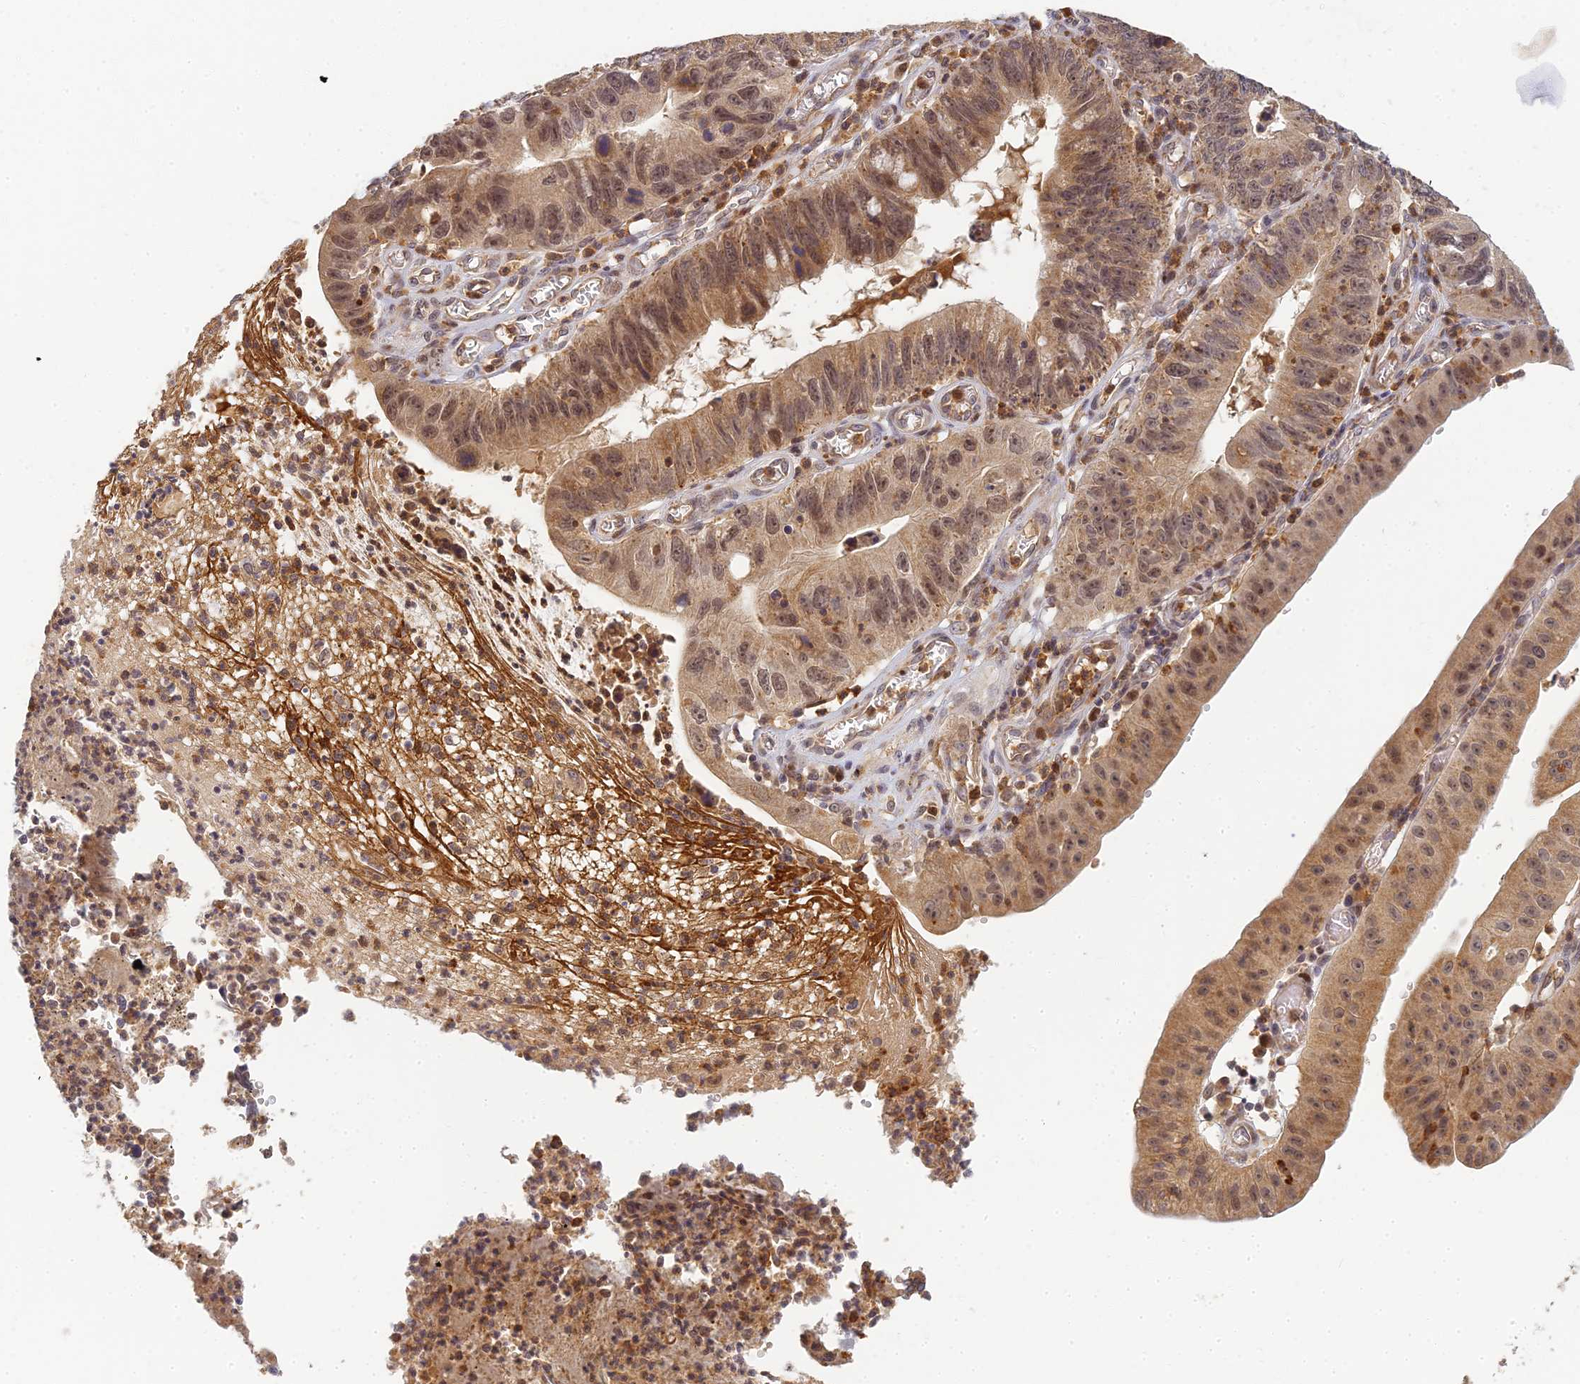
{"staining": {"intensity": "moderate", "quantity": ">75%", "location": "cytoplasmic/membranous,nuclear"}, "tissue": "stomach cancer", "cell_type": "Tumor cells", "image_type": "cancer", "snomed": [{"axis": "morphology", "description": "Adenocarcinoma, NOS"}, {"axis": "topography", "description": "Stomach"}], "caption": "IHC (DAB) staining of stomach cancer (adenocarcinoma) reveals moderate cytoplasmic/membranous and nuclear protein staining in about >75% of tumor cells.", "gene": "RGL3", "patient": {"sex": "male", "age": 59}}